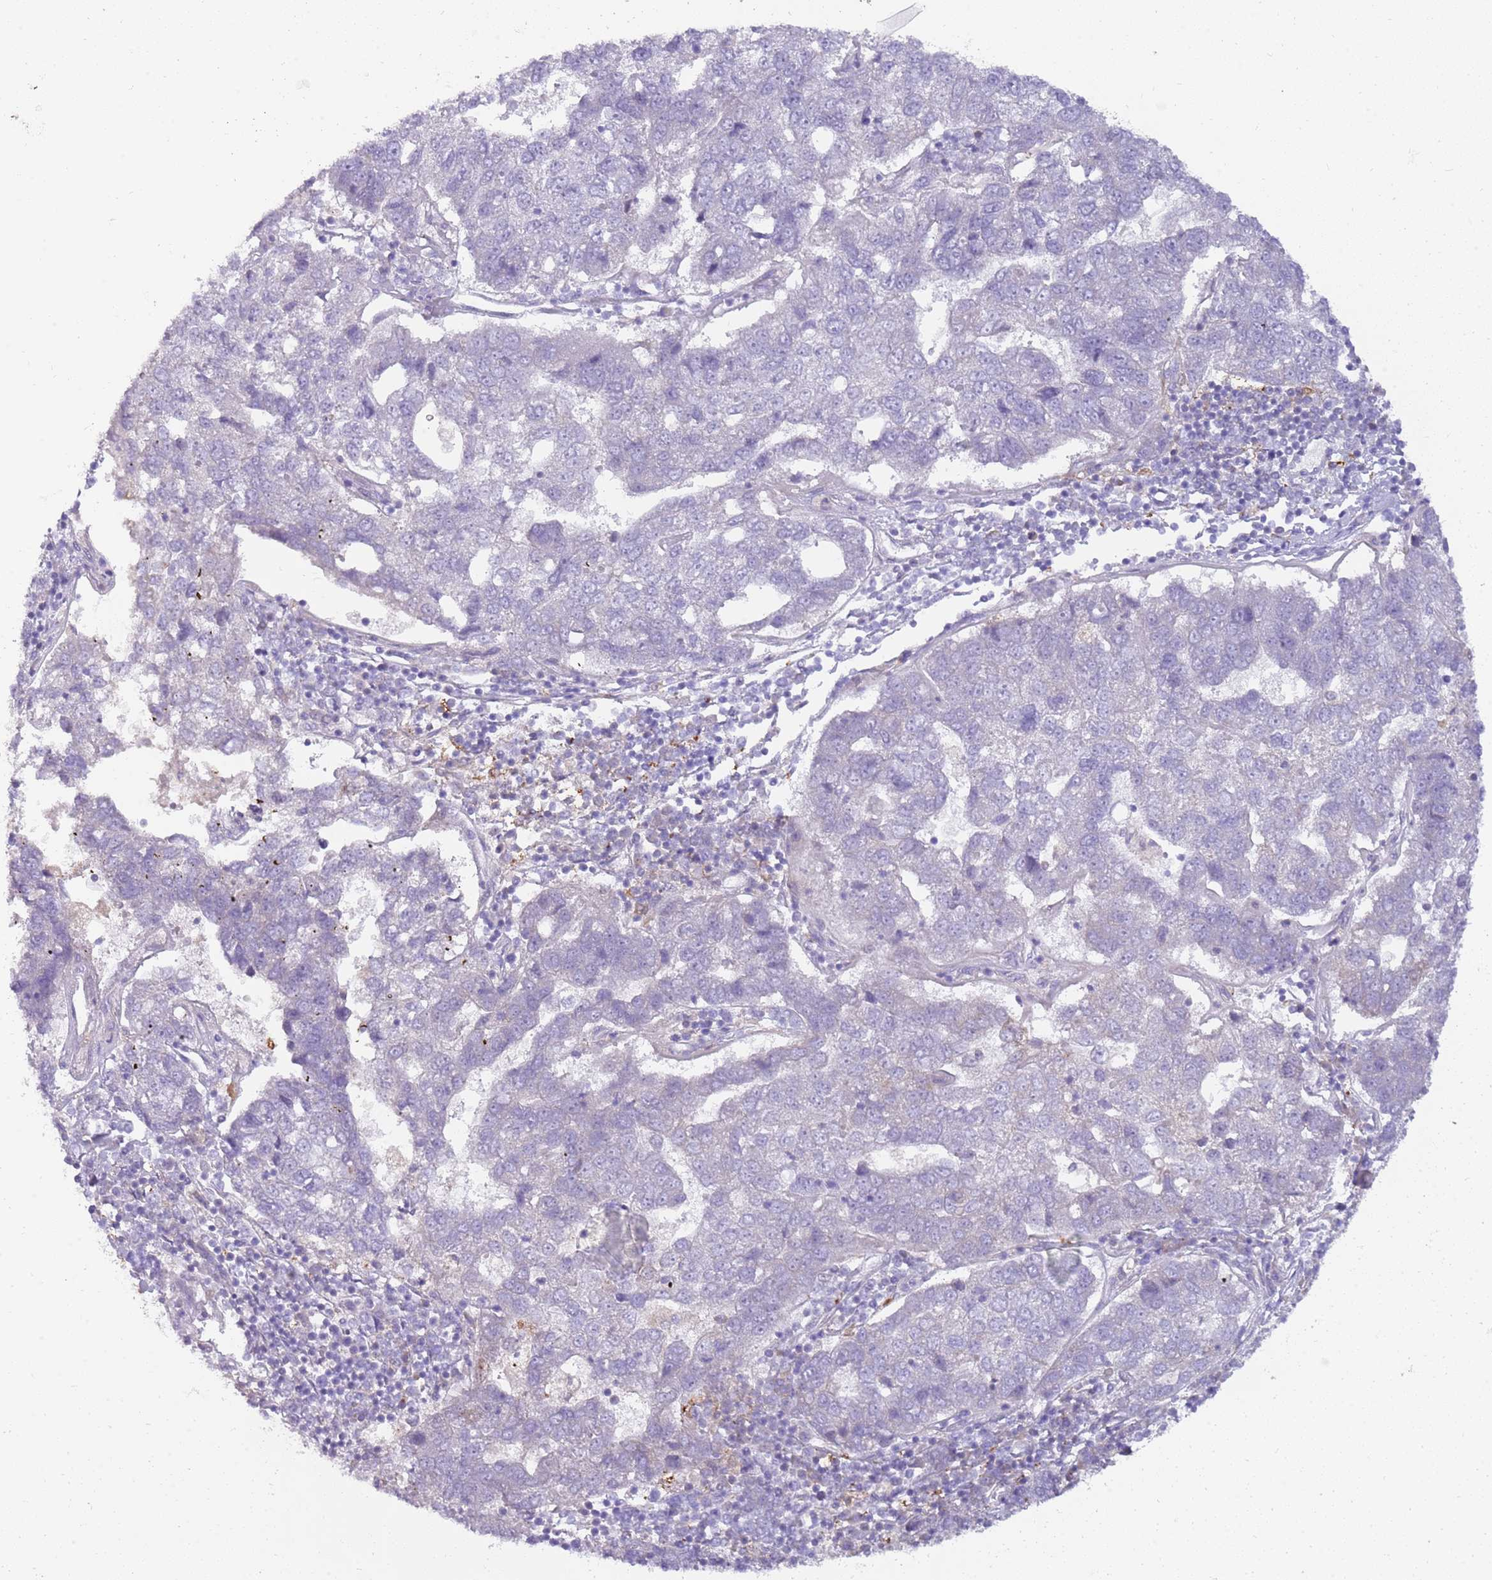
{"staining": {"intensity": "negative", "quantity": "none", "location": "none"}, "tissue": "pancreatic cancer", "cell_type": "Tumor cells", "image_type": "cancer", "snomed": [{"axis": "morphology", "description": "Adenocarcinoma, NOS"}, {"axis": "topography", "description": "Pancreas"}], "caption": "A histopathology image of human adenocarcinoma (pancreatic) is negative for staining in tumor cells. (DAB IHC with hematoxylin counter stain).", "gene": "DIPK1C", "patient": {"sex": "female", "age": 61}}